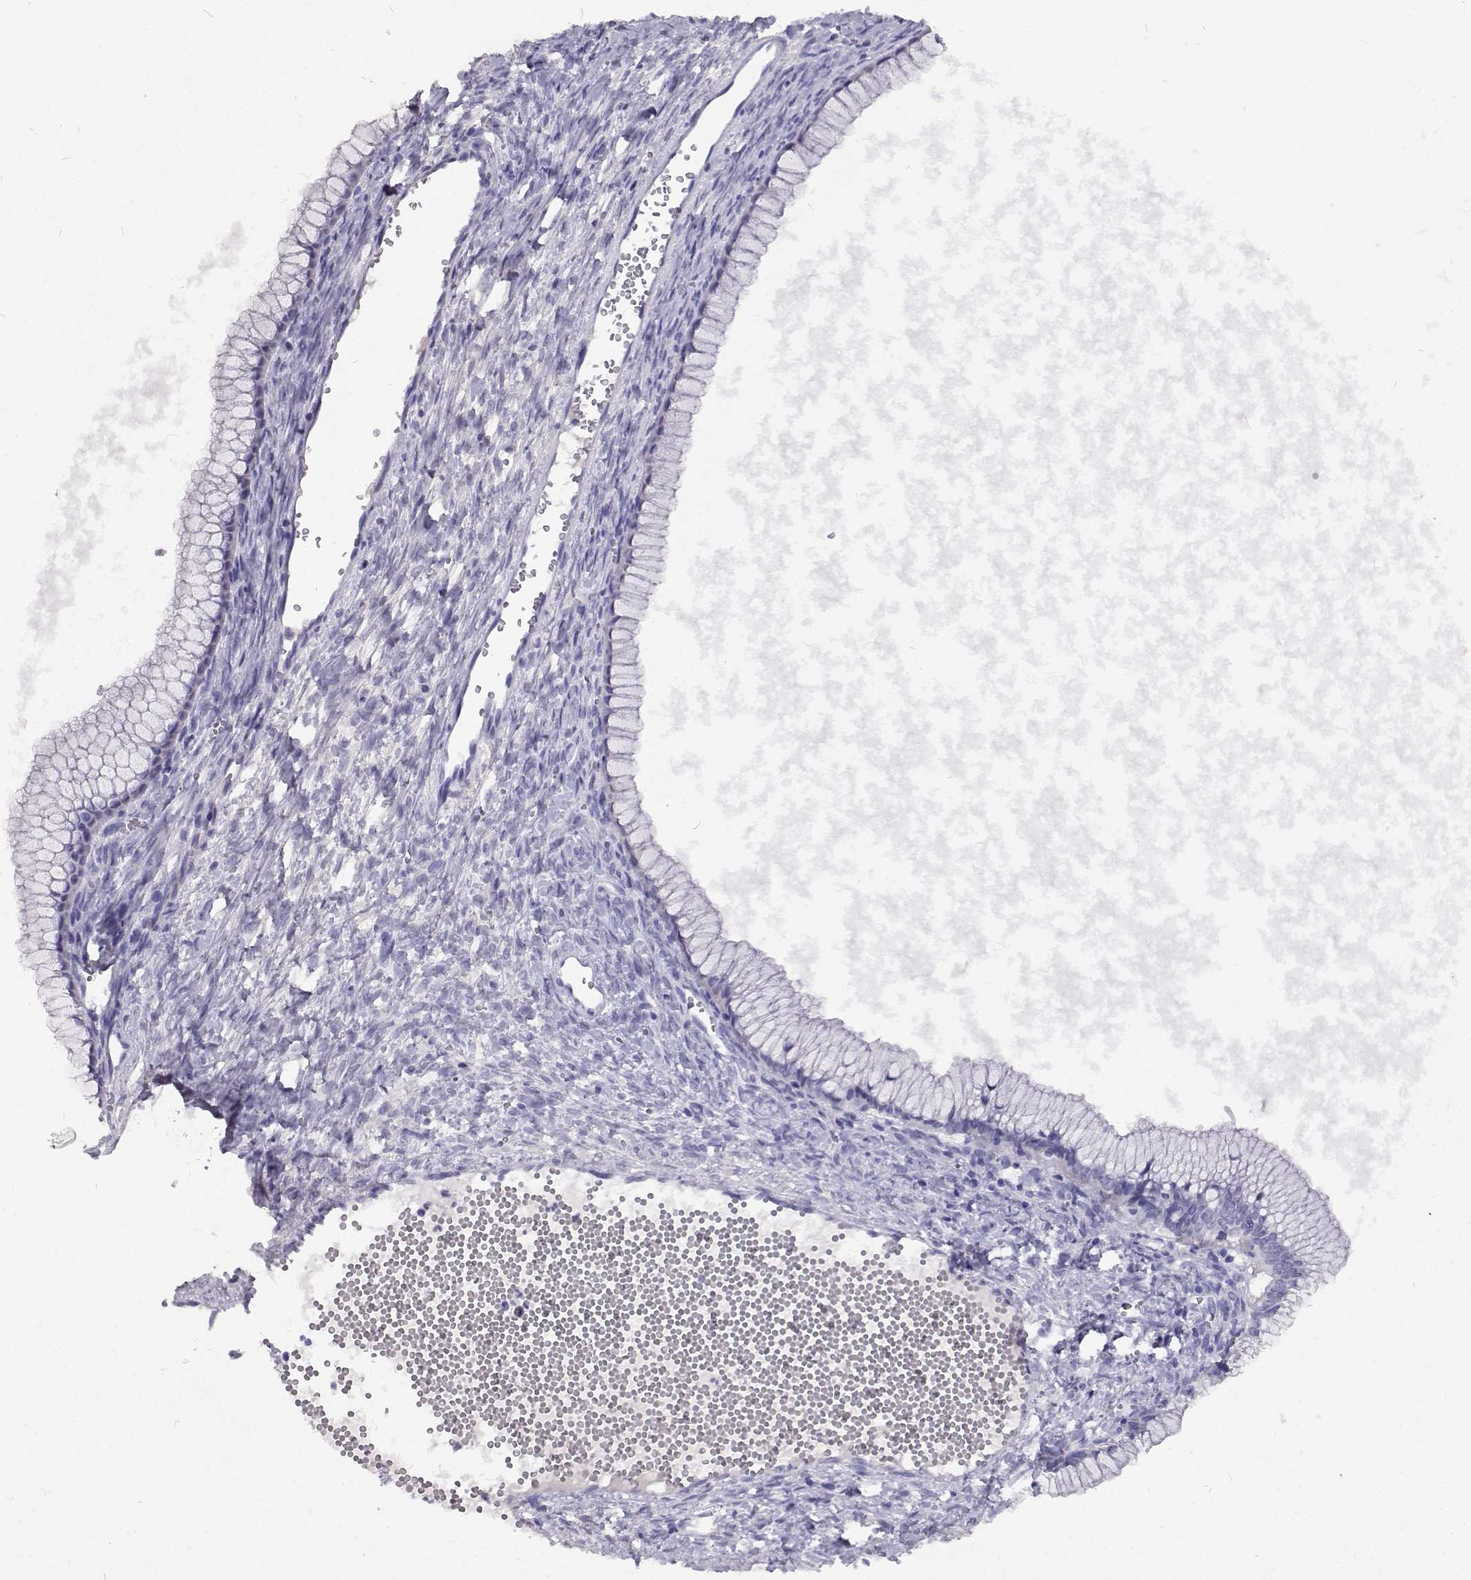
{"staining": {"intensity": "negative", "quantity": "none", "location": "none"}, "tissue": "ovarian cancer", "cell_type": "Tumor cells", "image_type": "cancer", "snomed": [{"axis": "morphology", "description": "Cystadenocarcinoma, mucinous, NOS"}, {"axis": "topography", "description": "Ovary"}], "caption": "Tumor cells are negative for protein expression in human ovarian cancer (mucinous cystadenocarcinoma).", "gene": "CFAP44", "patient": {"sex": "female", "age": 41}}